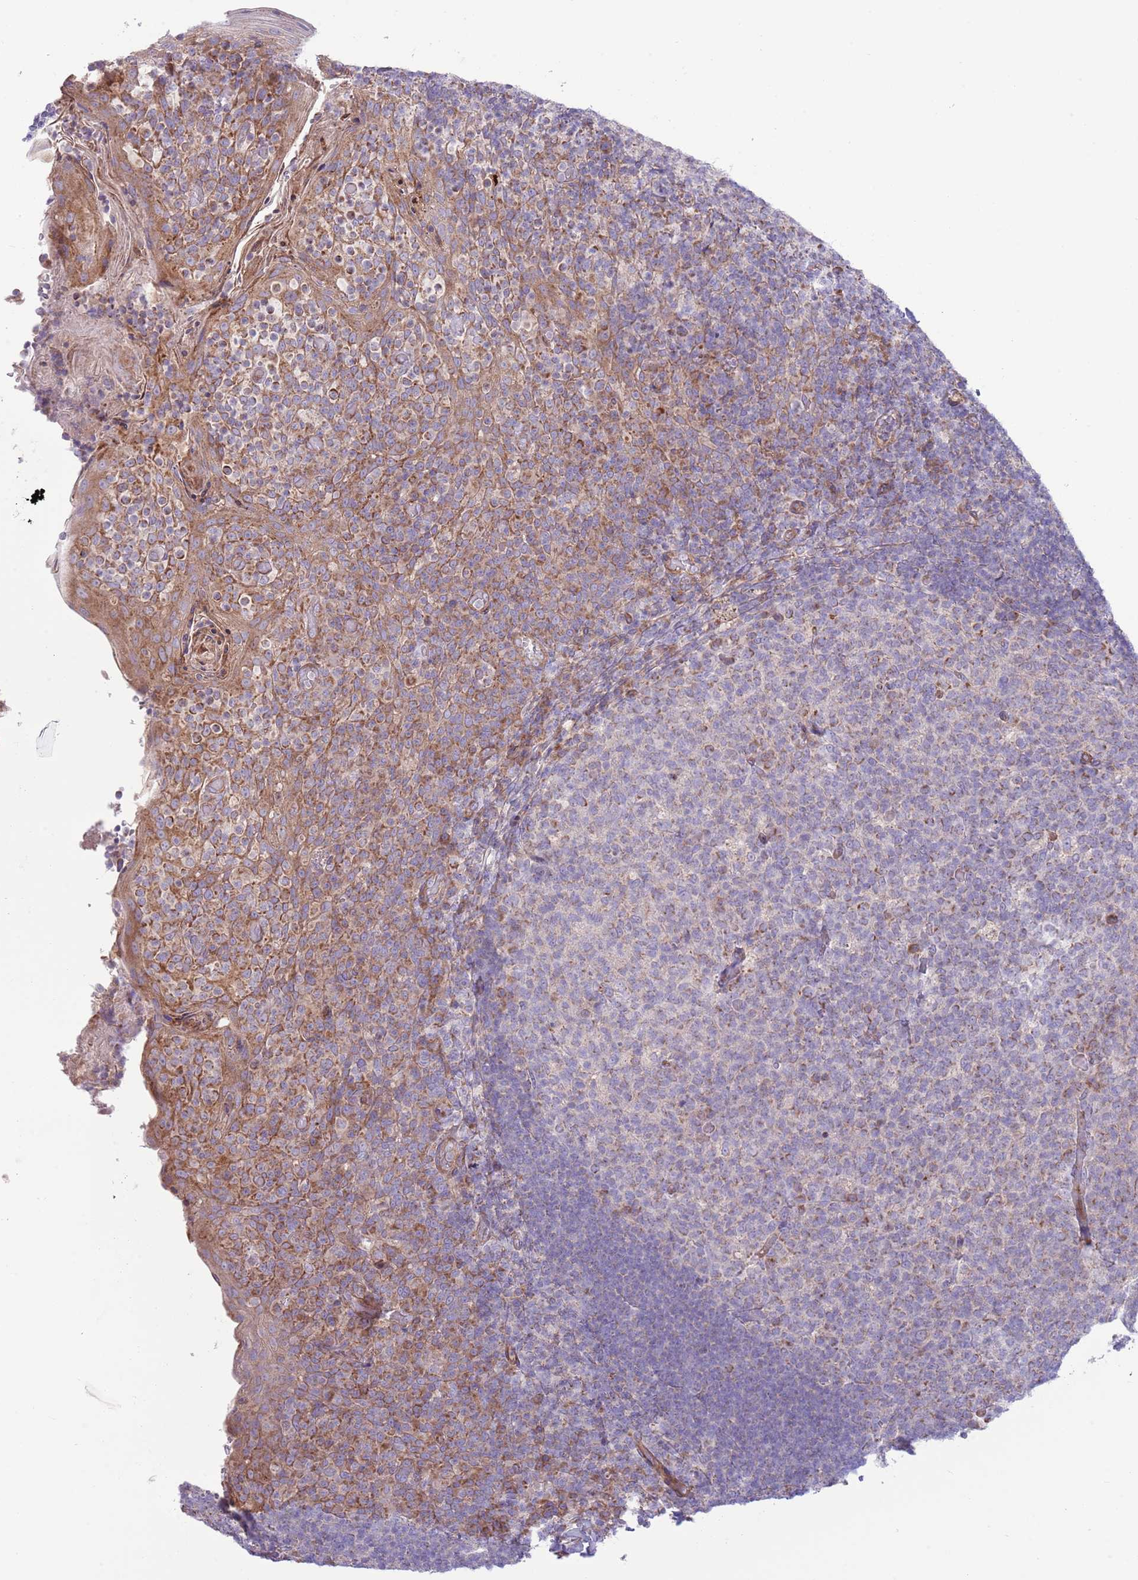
{"staining": {"intensity": "weak", "quantity": "<25%", "location": "cytoplasmic/membranous"}, "tissue": "tonsil", "cell_type": "Germinal center cells", "image_type": "normal", "snomed": [{"axis": "morphology", "description": "Normal tissue, NOS"}, {"axis": "topography", "description": "Tonsil"}], "caption": "Germinal center cells are negative for brown protein staining in benign tonsil. (DAB immunohistochemistry (IHC) visualized using brightfield microscopy, high magnification).", "gene": "TOMM5", "patient": {"sex": "female", "age": 10}}